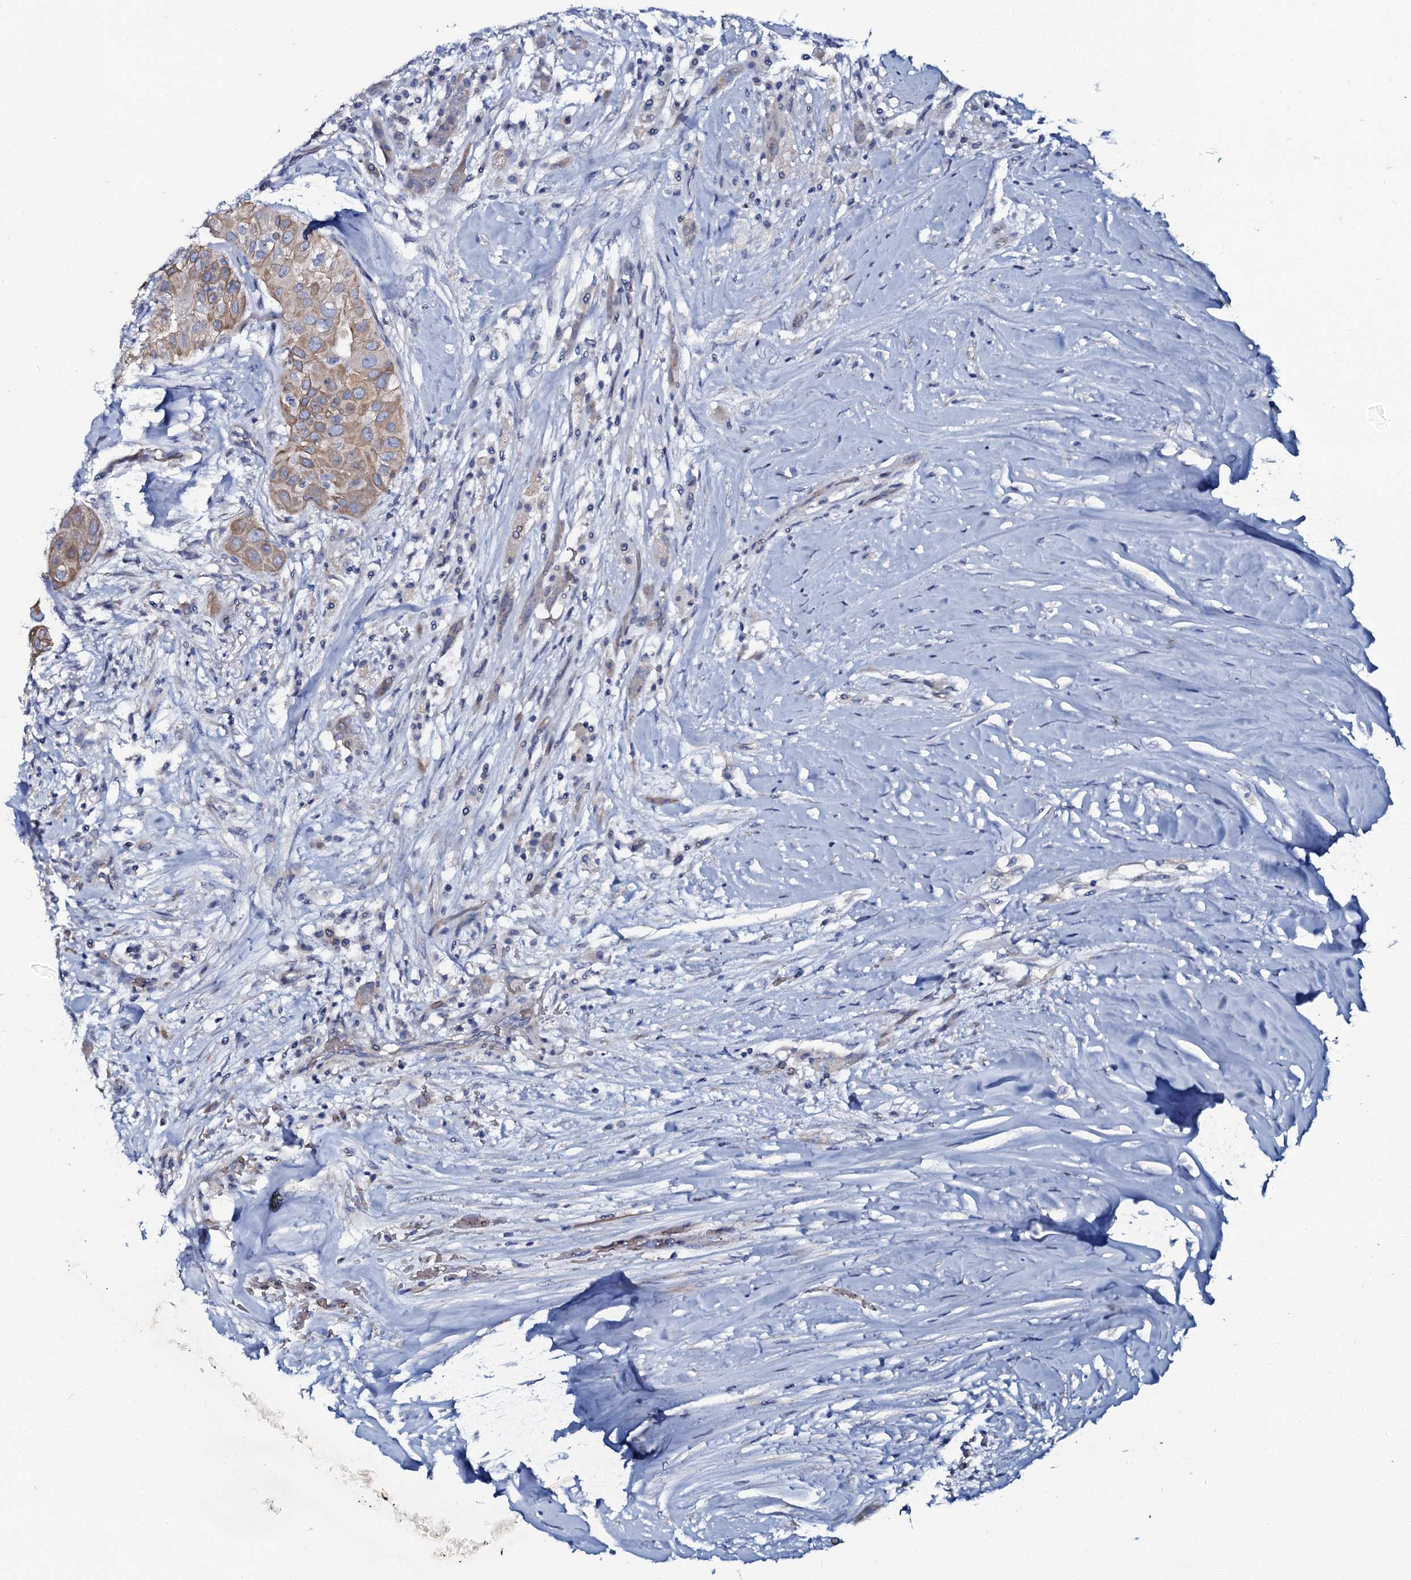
{"staining": {"intensity": "moderate", "quantity": "<25%", "location": "cytoplasmic/membranous"}, "tissue": "thyroid cancer", "cell_type": "Tumor cells", "image_type": "cancer", "snomed": [{"axis": "morphology", "description": "Papillary adenocarcinoma, NOS"}, {"axis": "topography", "description": "Thyroid gland"}], "caption": "Protein staining demonstrates moderate cytoplasmic/membranous staining in about <25% of tumor cells in thyroid papillary adenocarcinoma.", "gene": "C10orf88", "patient": {"sex": "female", "age": 59}}